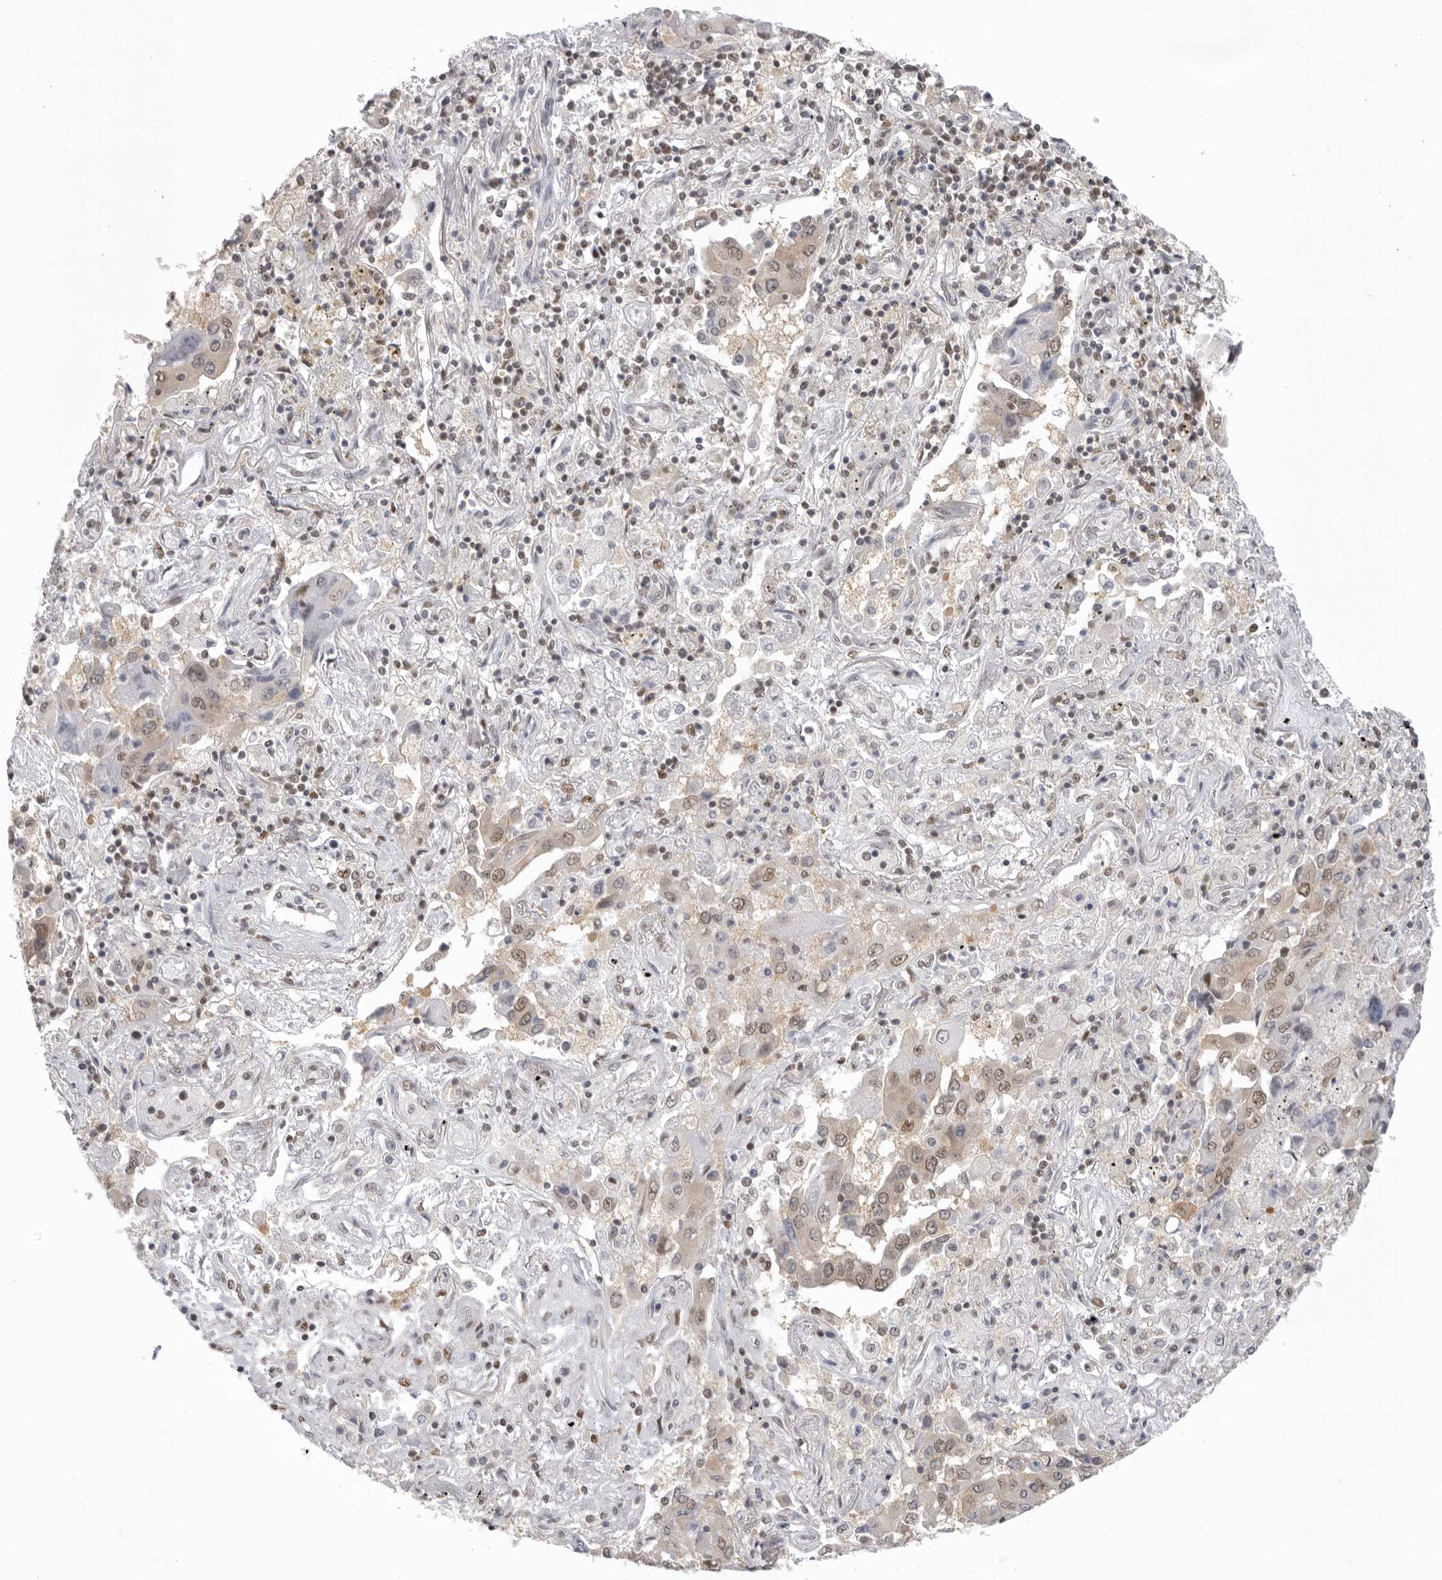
{"staining": {"intensity": "weak", "quantity": ">75%", "location": "nuclear"}, "tissue": "lung cancer", "cell_type": "Tumor cells", "image_type": "cancer", "snomed": [{"axis": "morphology", "description": "Adenocarcinoma, NOS"}, {"axis": "topography", "description": "Lung"}], "caption": "The histopathology image displays a brown stain indicating the presence of a protein in the nuclear of tumor cells in adenocarcinoma (lung). Using DAB (brown) and hematoxylin (blue) stains, captured at high magnification using brightfield microscopy.", "gene": "RPA2", "patient": {"sex": "female", "age": 65}}